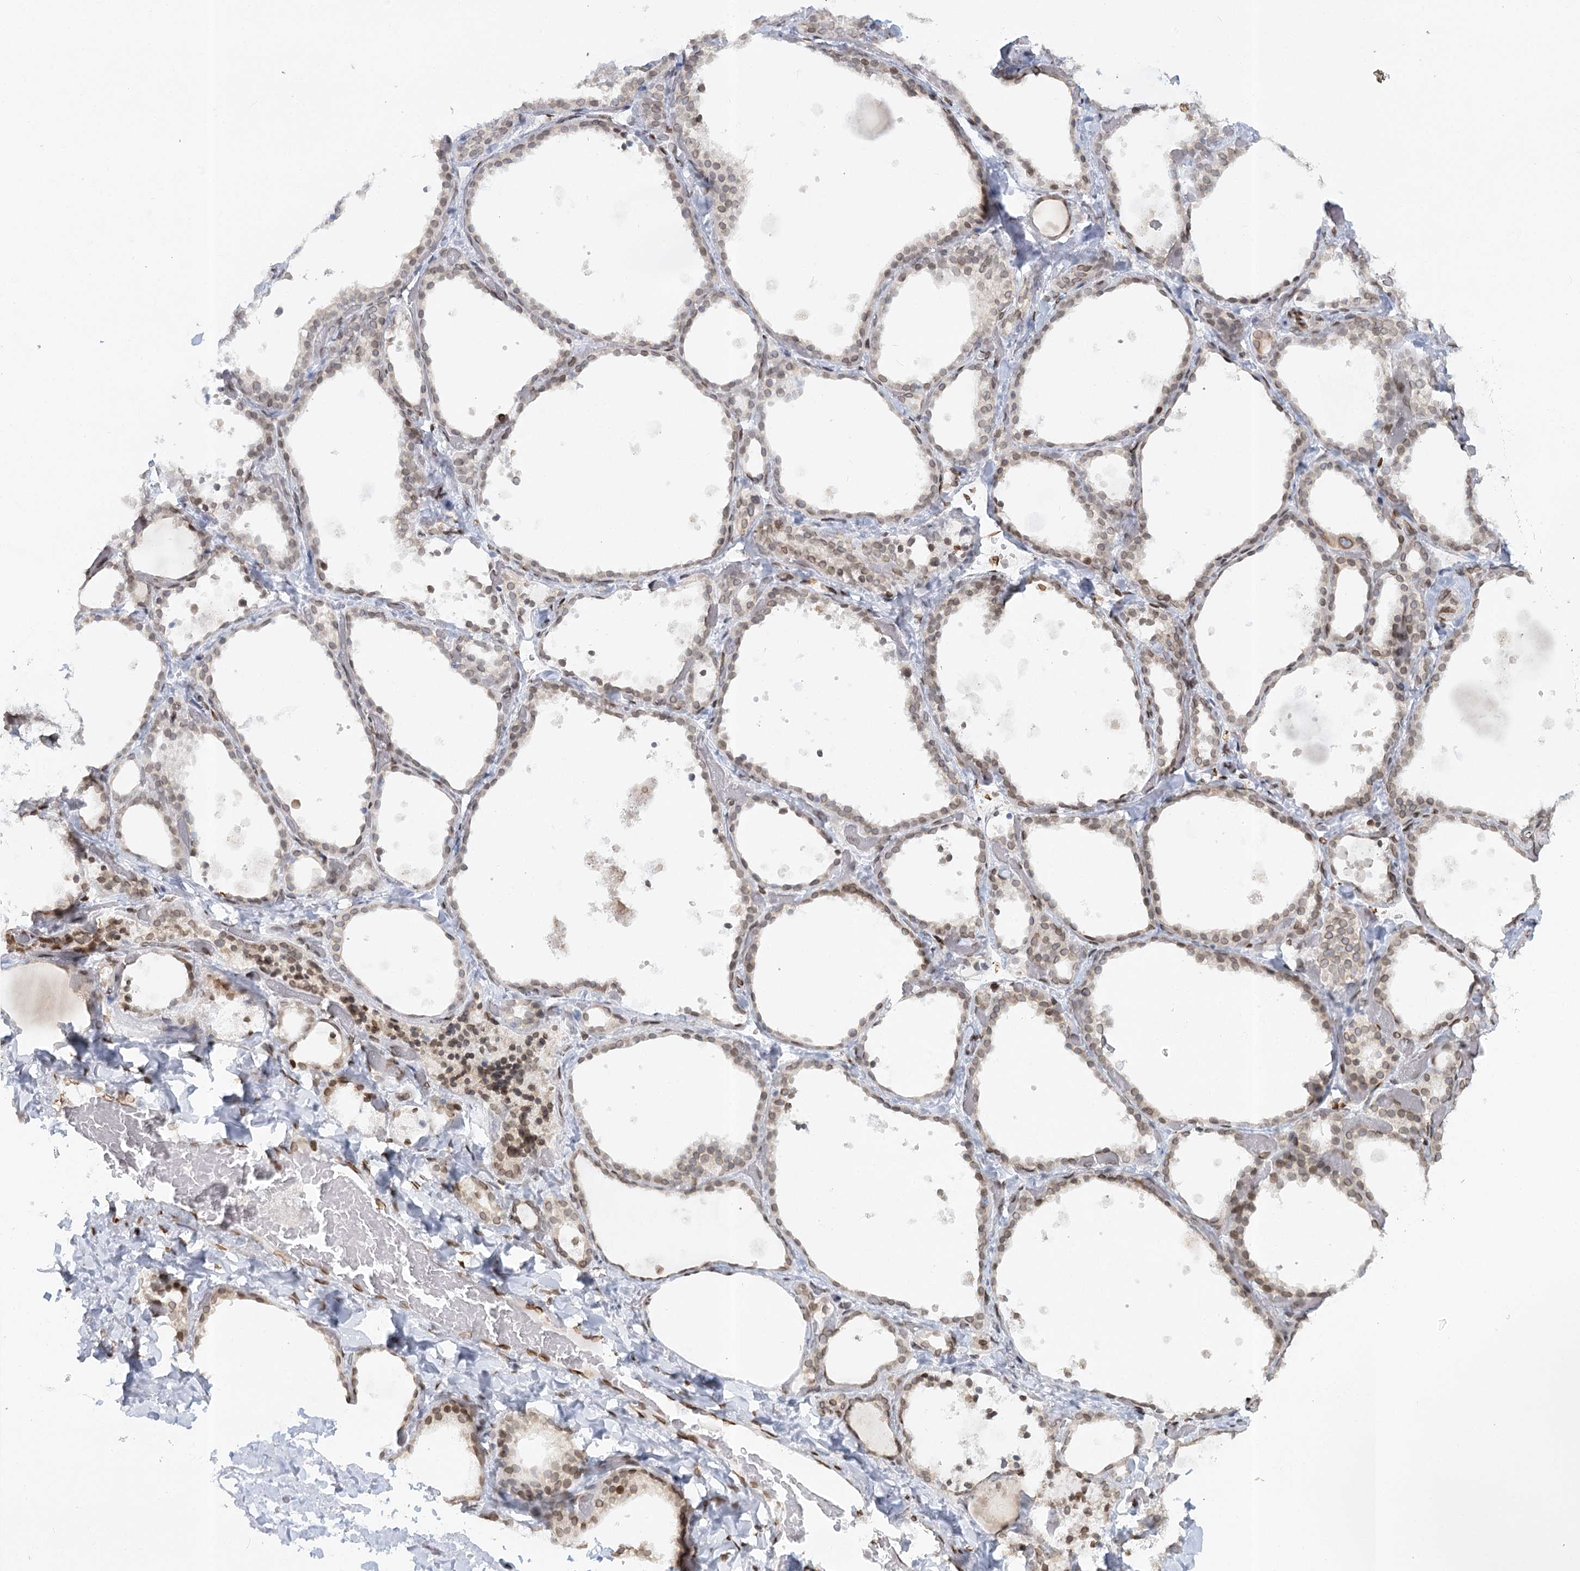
{"staining": {"intensity": "moderate", "quantity": "<25%", "location": "nuclear"}, "tissue": "thyroid gland", "cell_type": "Glandular cells", "image_type": "normal", "snomed": [{"axis": "morphology", "description": "Normal tissue, NOS"}, {"axis": "topography", "description": "Thyroid gland"}], "caption": "Immunohistochemistry of unremarkable thyroid gland demonstrates low levels of moderate nuclear staining in approximately <25% of glandular cells.", "gene": "VWA5A", "patient": {"sex": "female", "age": 44}}